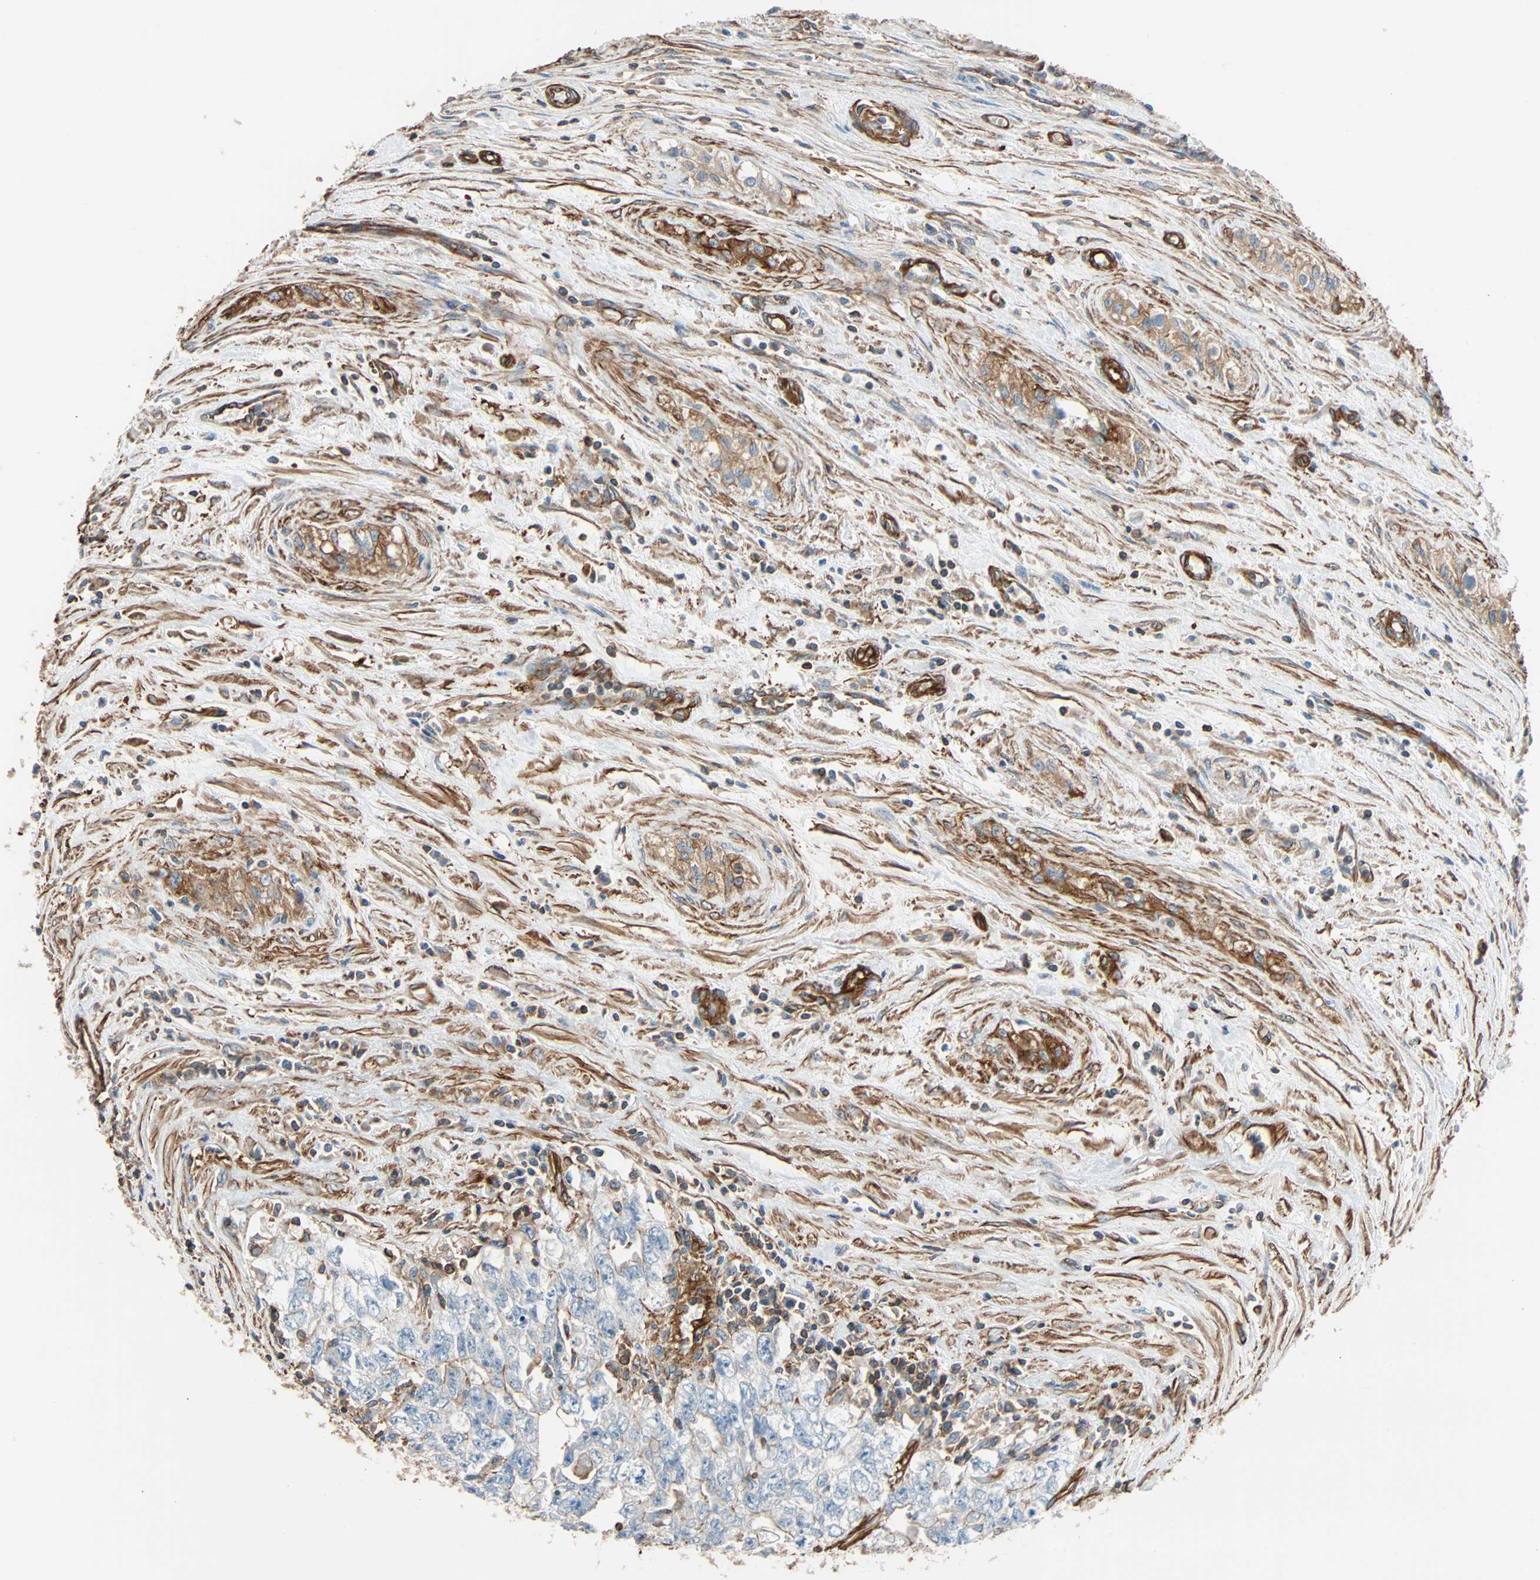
{"staining": {"intensity": "negative", "quantity": "none", "location": "none"}, "tissue": "testis cancer", "cell_type": "Tumor cells", "image_type": "cancer", "snomed": [{"axis": "morphology", "description": "Carcinoma, Embryonal, NOS"}, {"axis": "topography", "description": "Testis"}], "caption": "Testis embryonal carcinoma stained for a protein using IHC shows no expression tumor cells.", "gene": "GALNT10", "patient": {"sex": "male", "age": 28}}